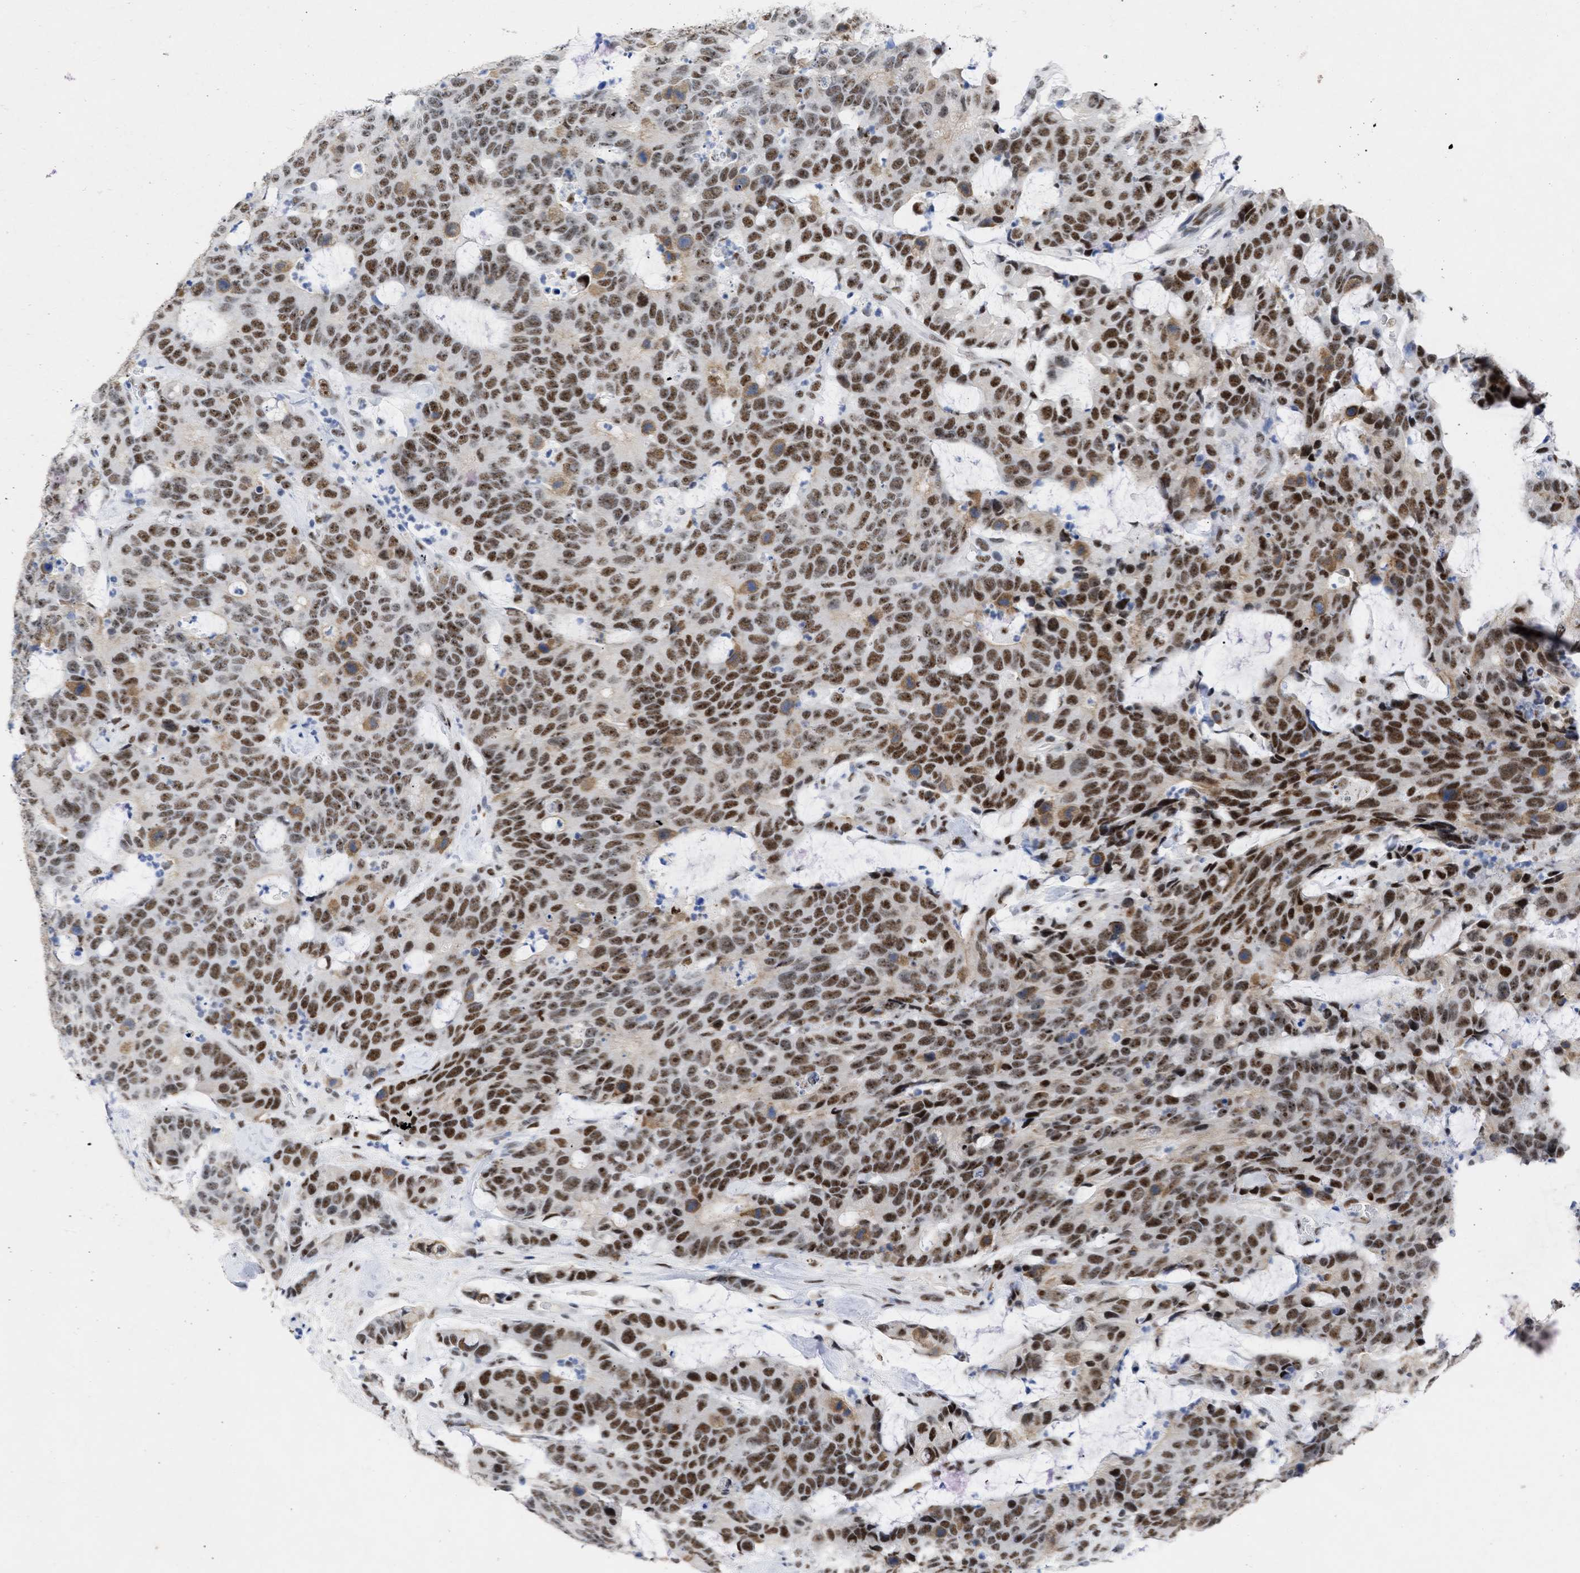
{"staining": {"intensity": "strong", "quantity": ">75%", "location": "nuclear"}, "tissue": "colorectal cancer", "cell_type": "Tumor cells", "image_type": "cancer", "snomed": [{"axis": "morphology", "description": "Adenocarcinoma, NOS"}, {"axis": "topography", "description": "Colon"}], "caption": "High-power microscopy captured an immunohistochemistry (IHC) micrograph of colorectal cancer (adenocarcinoma), revealing strong nuclear staining in approximately >75% of tumor cells.", "gene": "DDX41", "patient": {"sex": "female", "age": 86}}